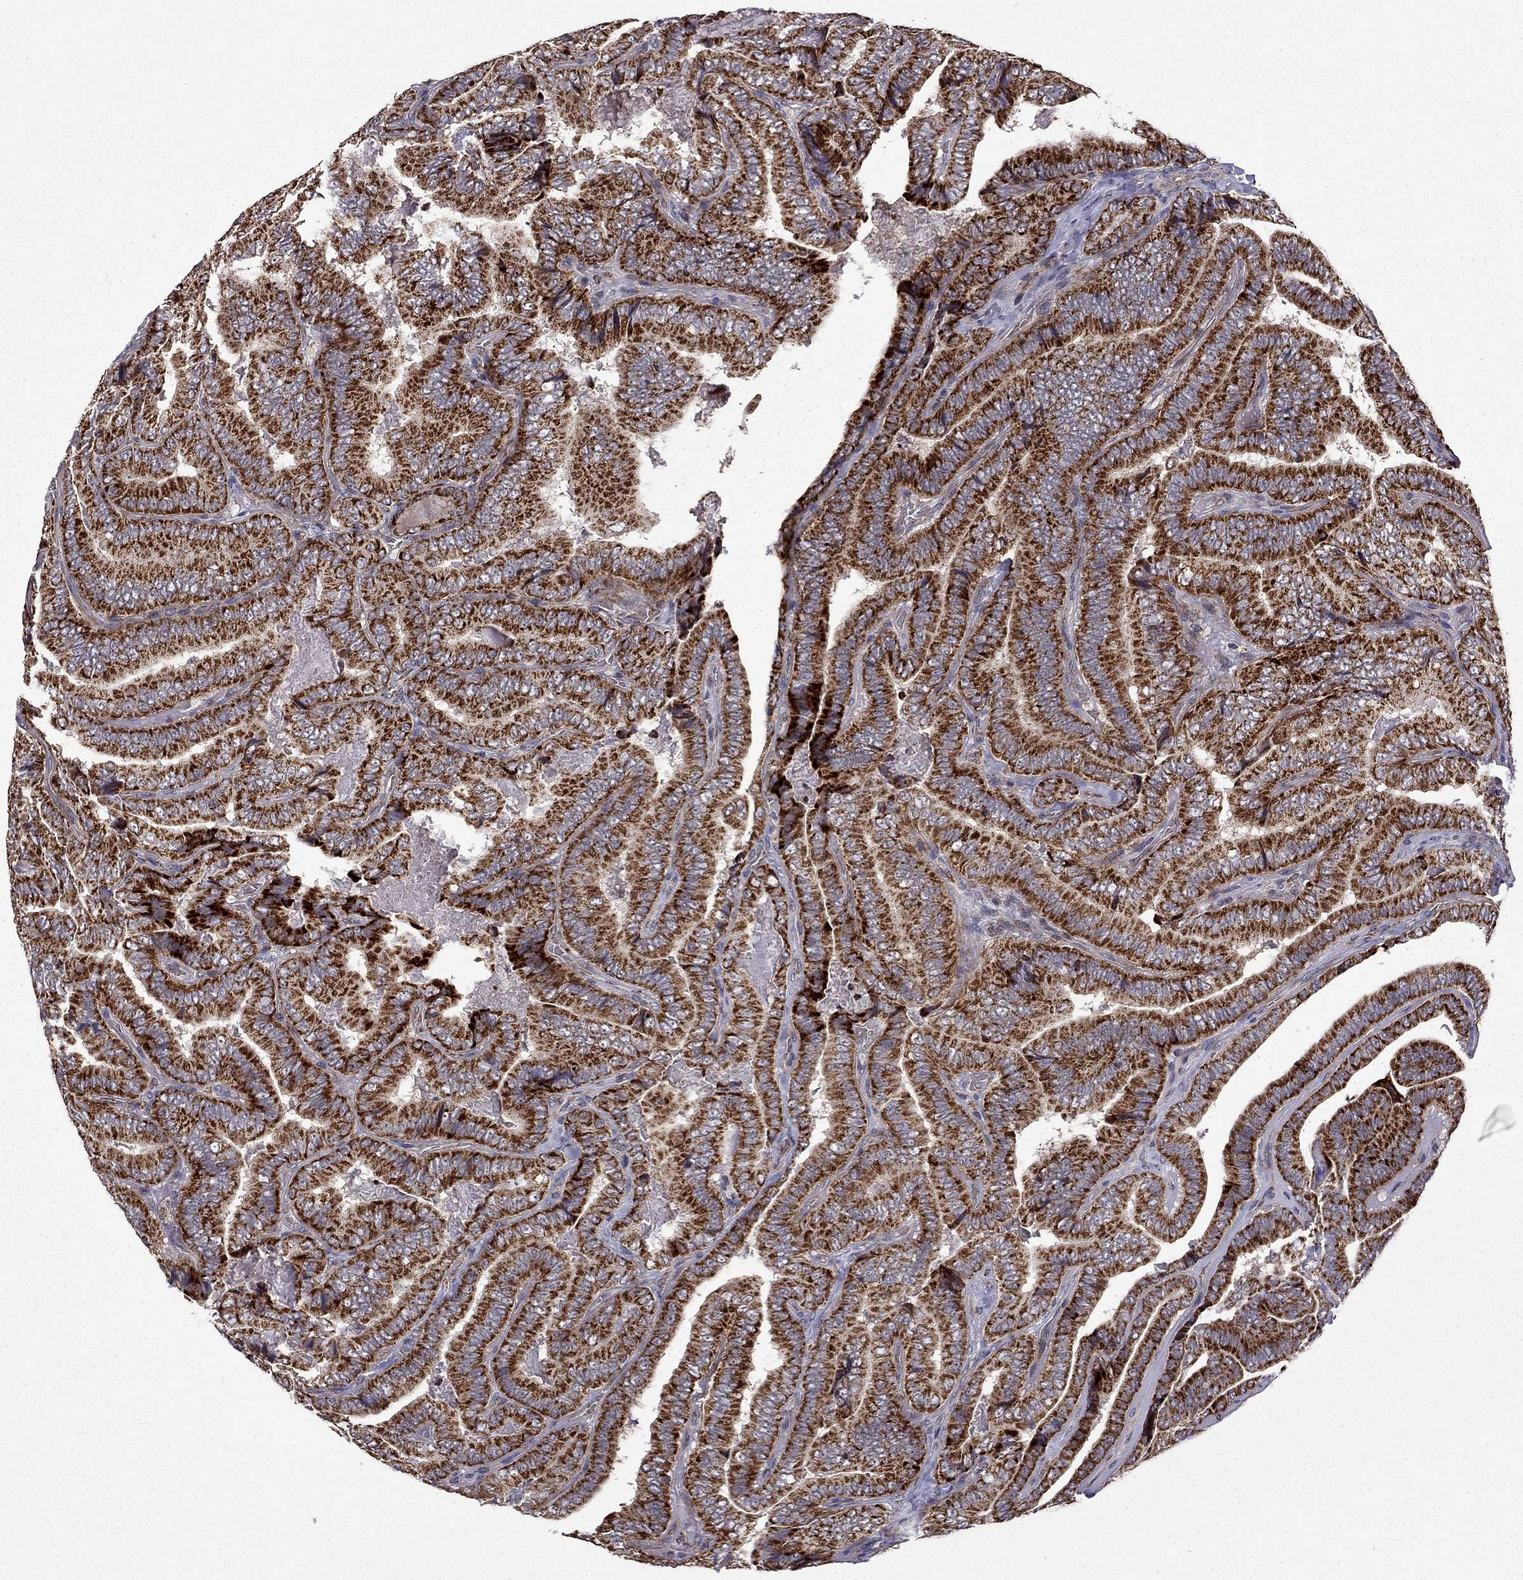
{"staining": {"intensity": "strong", "quantity": ">75%", "location": "cytoplasmic/membranous"}, "tissue": "thyroid cancer", "cell_type": "Tumor cells", "image_type": "cancer", "snomed": [{"axis": "morphology", "description": "Papillary adenocarcinoma, NOS"}, {"axis": "topography", "description": "Thyroid gland"}], "caption": "DAB (3,3'-diaminobenzidine) immunohistochemical staining of human thyroid papillary adenocarcinoma demonstrates strong cytoplasmic/membranous protein expression in about >75% of tumor cells.", "gene": "TAB2", "patient": {"sex": "male", "age": 61}}